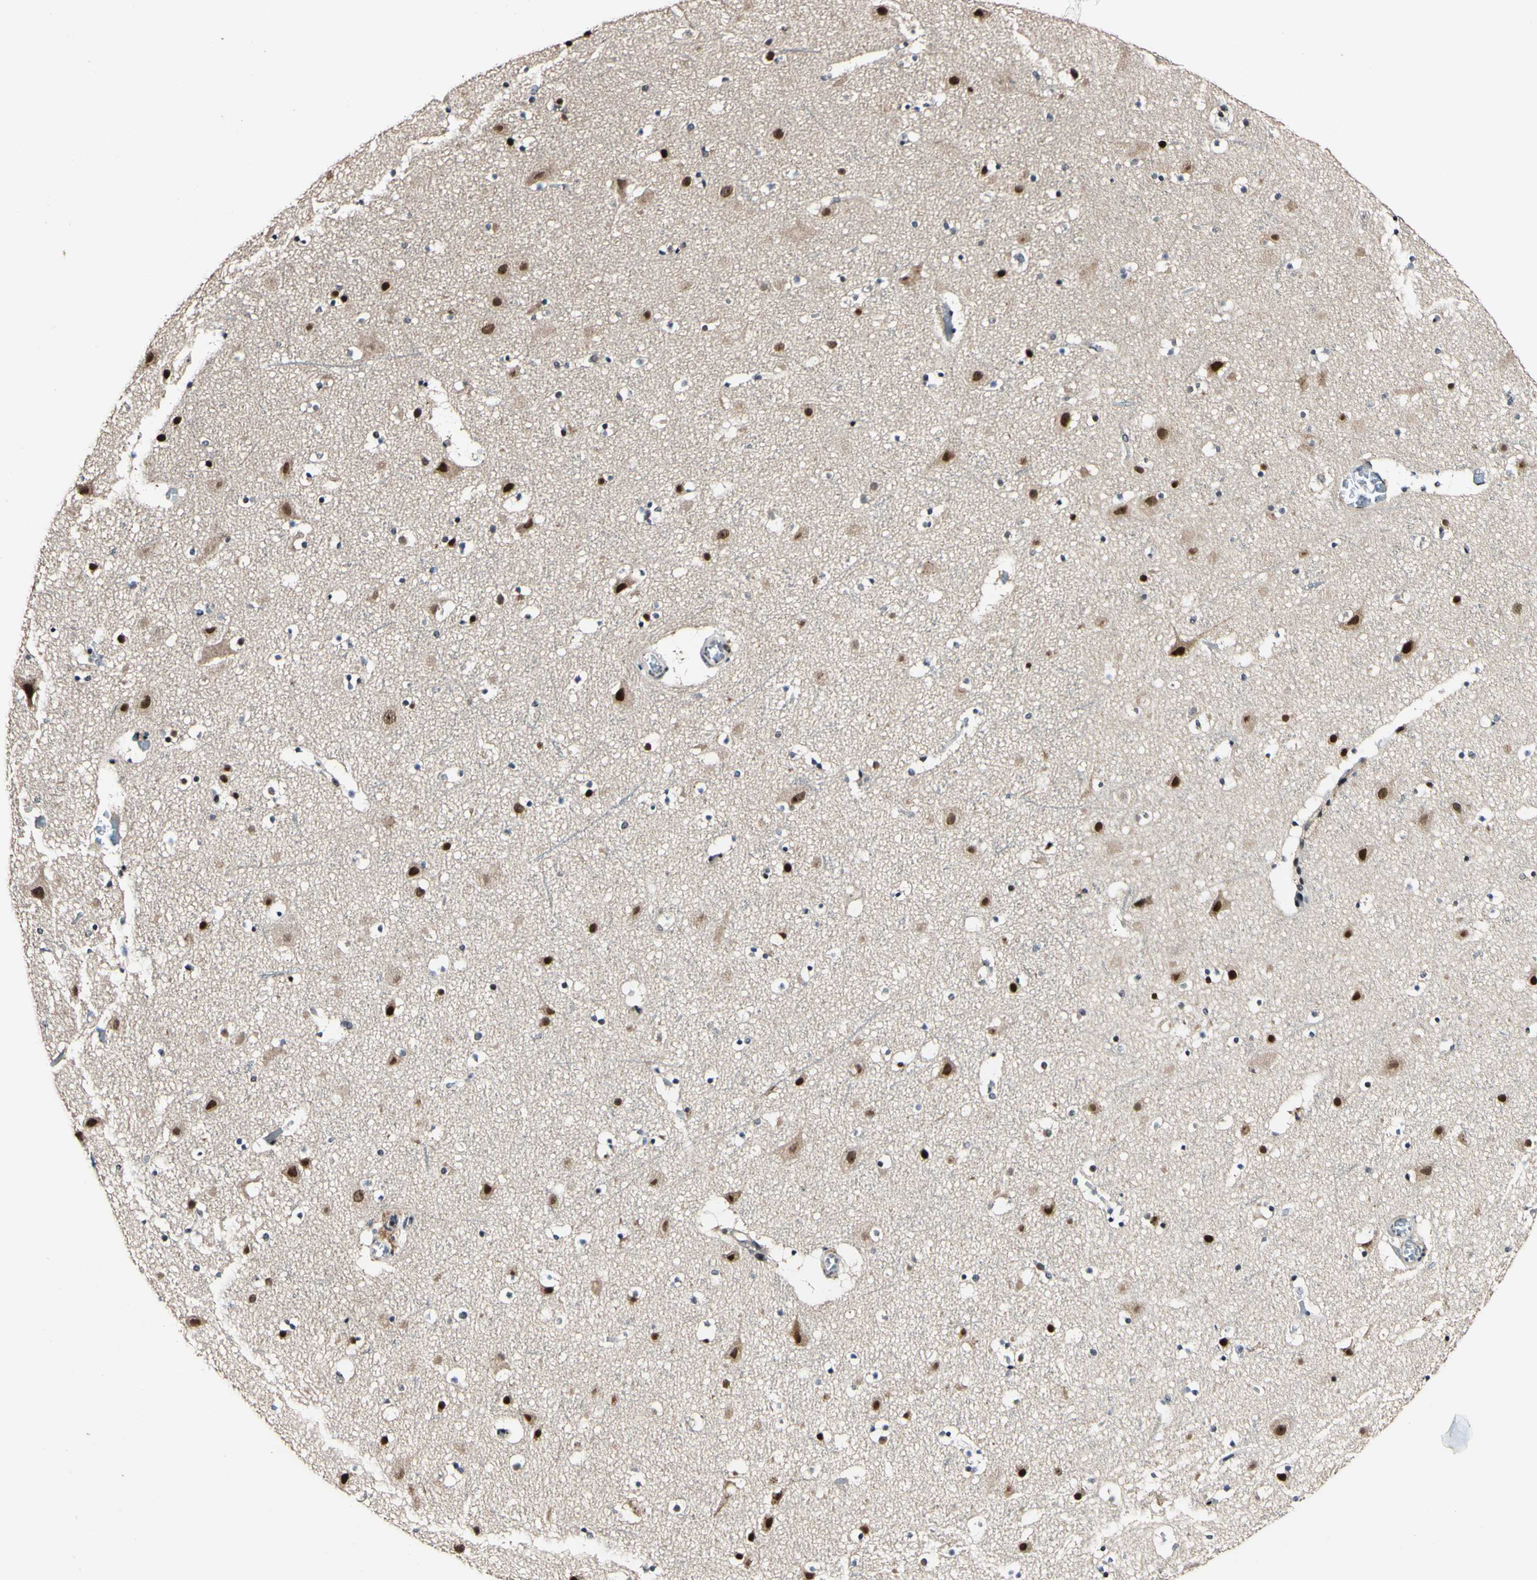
{"staining": {"intensity": "negative", "quantity": "none", "location": "none"}, "tissue": "cerebral cortex", "cell_type": "Endothelial cells", "image_type": "normal", "snomed": [{"axis": "morphology", "description": "Normal tissue, NOS"}, {"axis": "topography", "description": "Cerebral cortex"}], "caption": "There is no significant expression in endothelial cells of cerebral cortex. (Brightfield microscopy of DAB immunohistochemistry (IHC) at high magnification).", "gene": "POLR2F", "patient": {"sex": "male", "age": 45}}